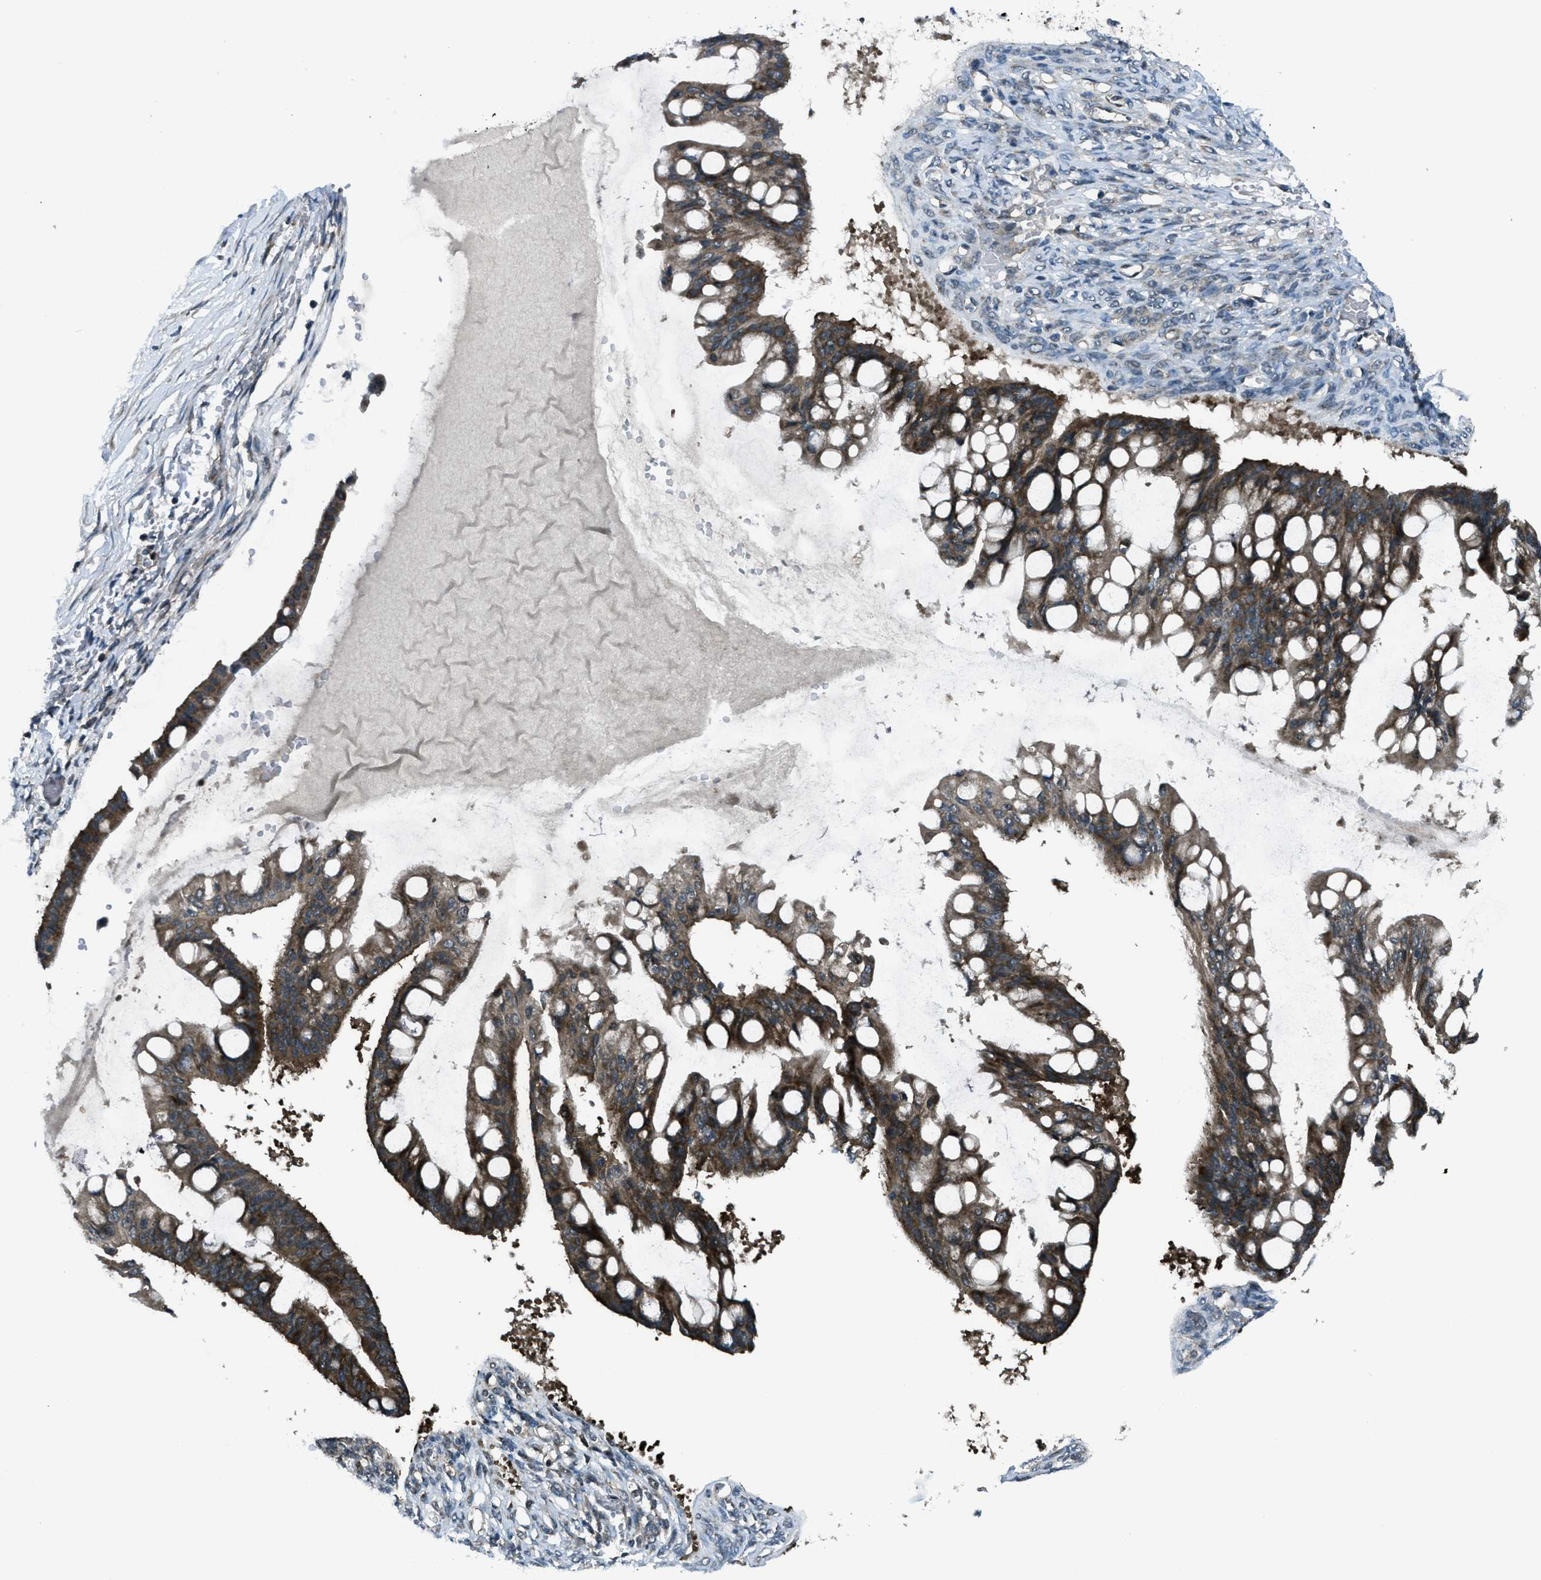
{"staining": {"intensity": "strong", "quantity": ">75%", "location": "cytoplasmic/membranous"}, "tissue": "ovarian cancer", "cell_type": "Tumor cells", "image_type": "cancer", "snomed": [{"axis": "morphology", "description": "Cystadenocarcinoma, mucinous, NOS"}, {"axis": "topography", "description": "Ovary"}], "caption": "Brown immunohistochemical staining in human ovarian cancer shows strong cytoplasmic/membranous staining in approximately >75% of tumor cells. The protein is stained brown, and the nuclei are stained in blue (DAB (3,3'-diaminobenzidine) IHC with brightfield microscopy, high magnification).", "gene": "ASAP2", "patient": {"sex": "female", "age": 73}}